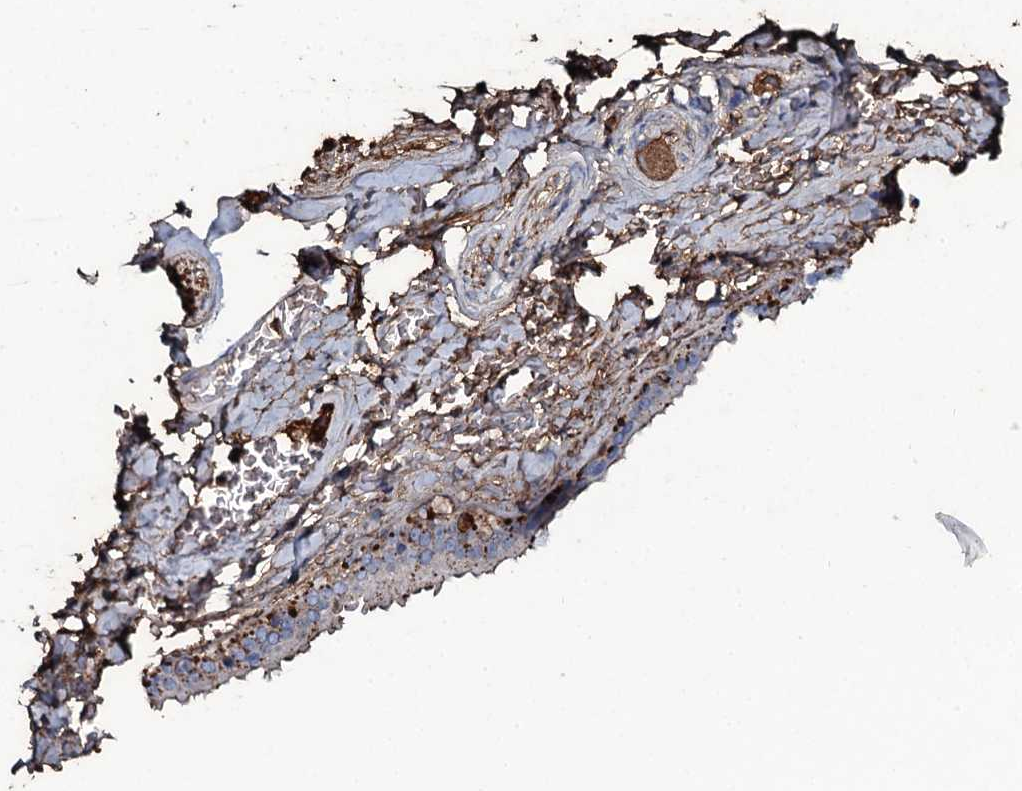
{"staining": {"intensity": "moderate", "quantity": ">75%", "location": "cytoplasmic/membranous"}, "tissue": "adipose tissue", "cell_type": "Adipocytes", "image_type": "normal", "snomed": [{"axis": "morphology", "description": "Normal tissue, NOS"}, {"axis": "topography", "description": "Salivary gland"}, {"axis": "topography", "description": "Peripheral nerve tissue"}], "caption": "Immunohistochemistry histopathology image of normal human adipose tissue stained for a protein (brown), which shows medium levels of moderate cytoplasmic/membranous staining in about >75% of adipocytes.", "gene": "EDN1", "patient": {"sex": "male", "age": 62}}